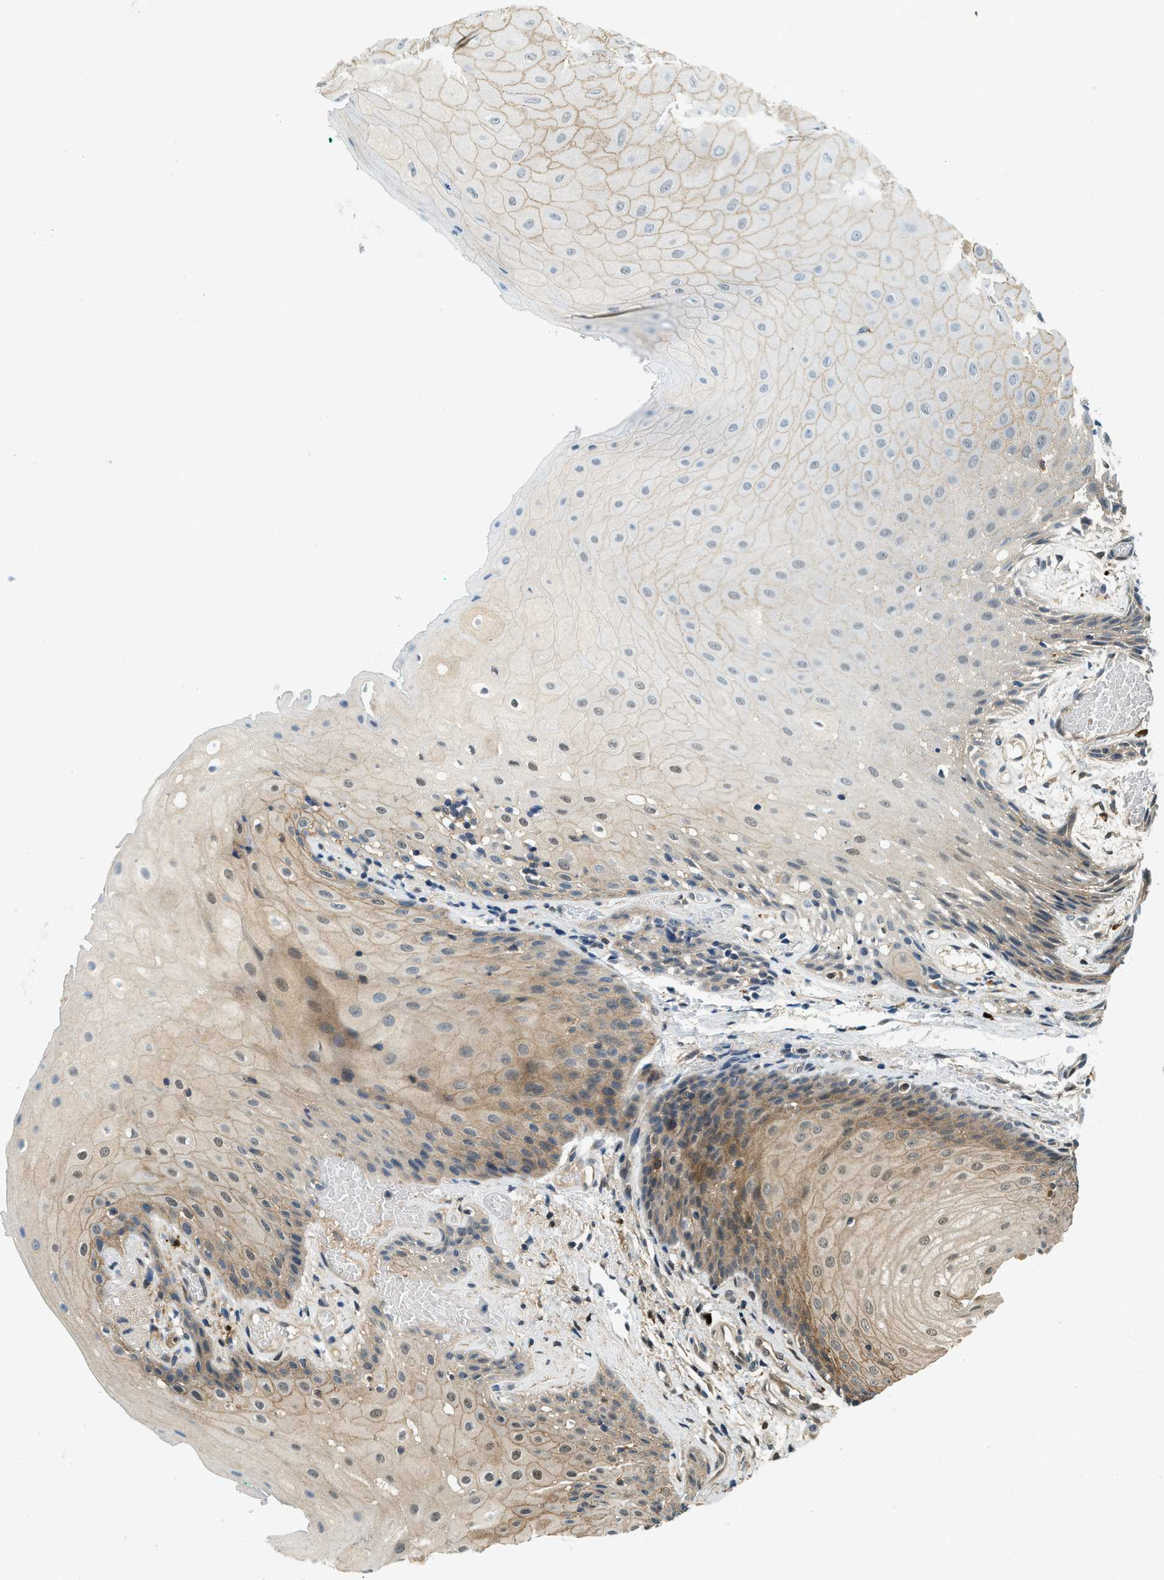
{"staining": {"intensity": "weak", "quantity": "<25%", "location": "cytoplasmic/membranous"}, "tissue": "oral mucosa", "cell_type": "Squamous epithelial cells", "image_type": "normal", "snomed": [{"axis": "morphology", "description": "Normal tissue, NOS"}, {"axis": "morphology", "description": "Squamous cell carcinoma, NOS"}, {"axis": "topography", "description": "Oral tissue"}, {"axis": "topography", "description": "Salivary gland"}, {"axis": "topography", "description": "Head-Neck"}], "caption": "Immunohistochemistry photomicrograph of unremarkable oral mucosa: oral mucosa stained with DAB reveals no significant protein positivity in squamous epithelial cells. The staining was performed using DAB to visualize the protein expression in brown, while the nuclei were stained in blue with hematoxylin (Magnification: 20x).", "gene": "GMPPB", "patient": {"sex": "female", "age": 62}}